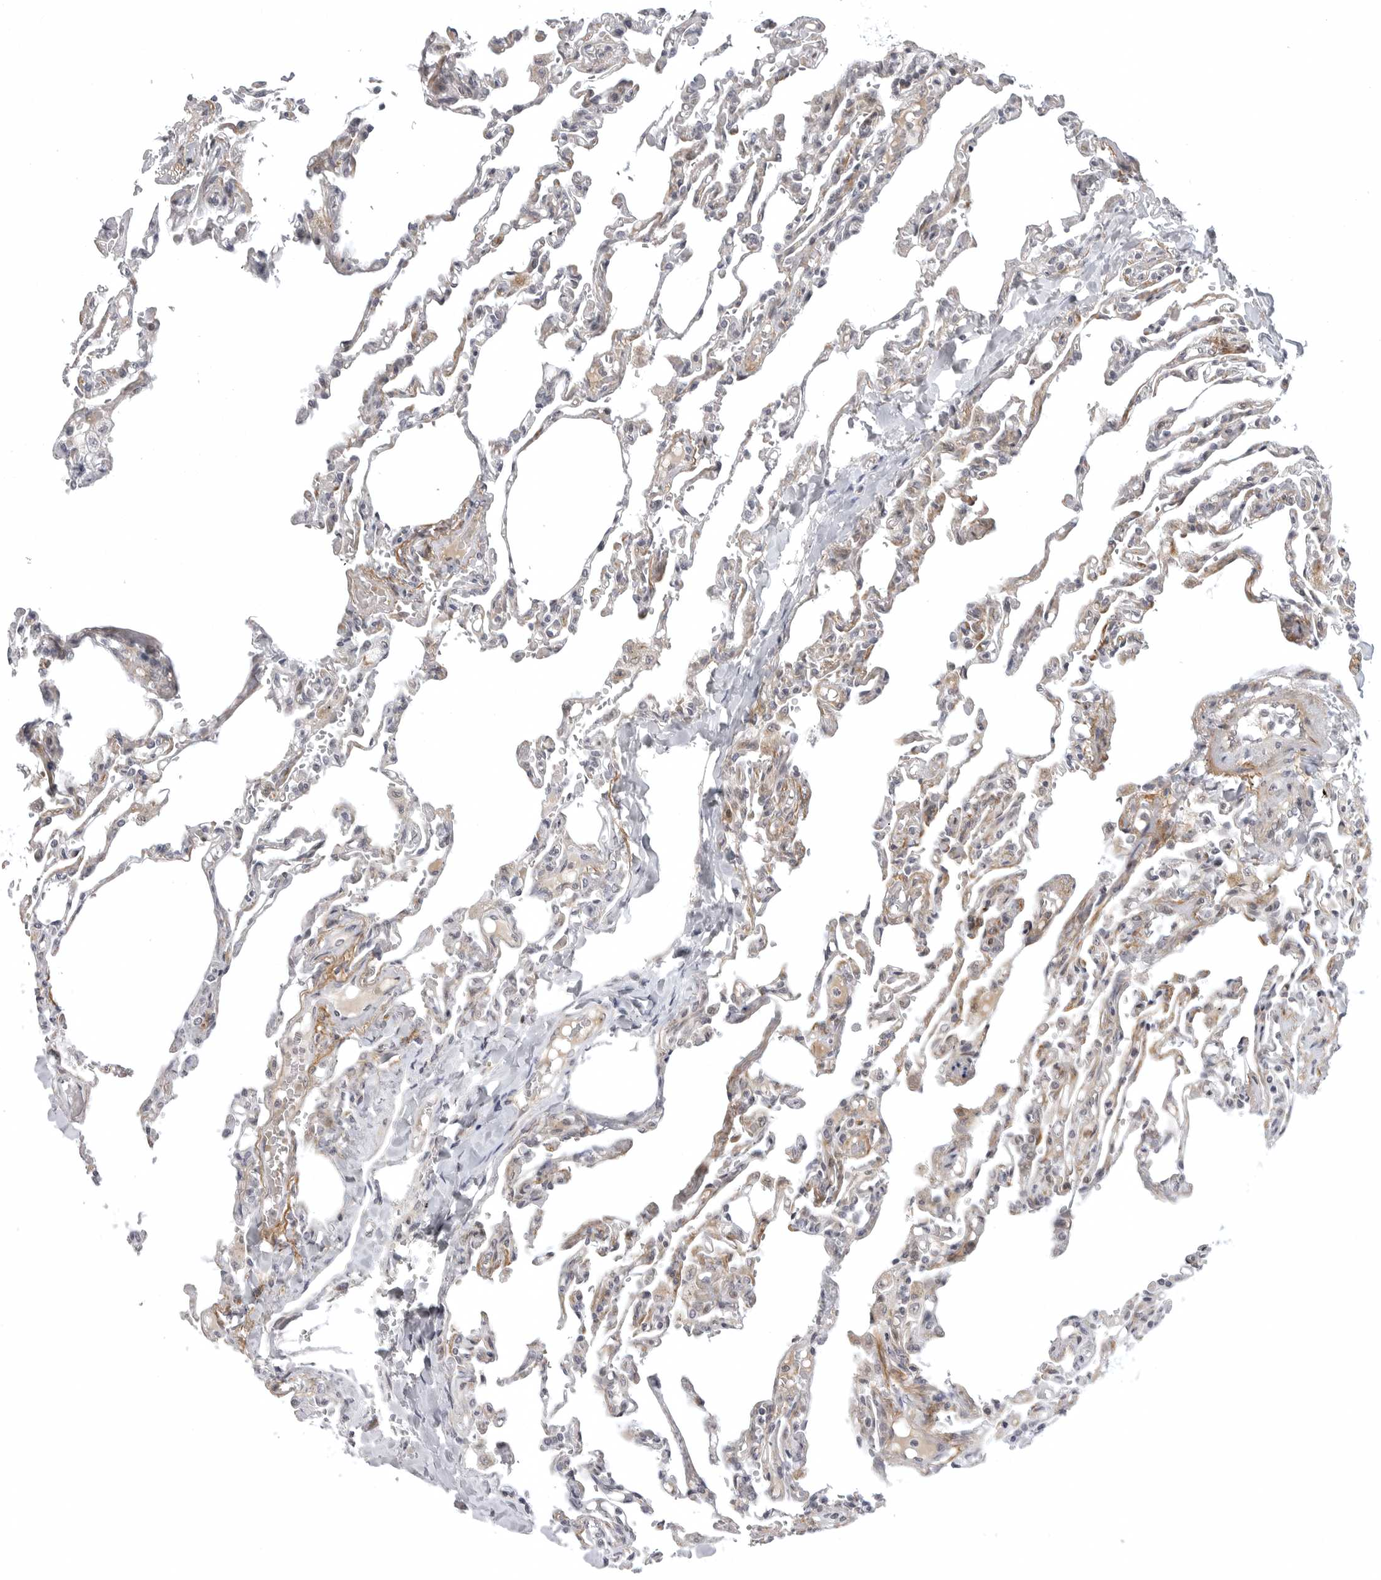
{"staining": {"intensity": "negative", "quantity": "none", "location": "none"}, "tissue": "lung", "cell_type": "Alveolar cells", "image_type": "normal", "snomed": [{"axis": "morphology", "description": "Normal tissue, NOS"}, {"axis": "topography", "description": "Lung"}], "caption": "DAB immunohistochemical staining of unremarkable human lung demonstrates no significant staining in alveolar cells.", "gene": "CD300LD", "patient": {"sex": "male", "age": 21}}